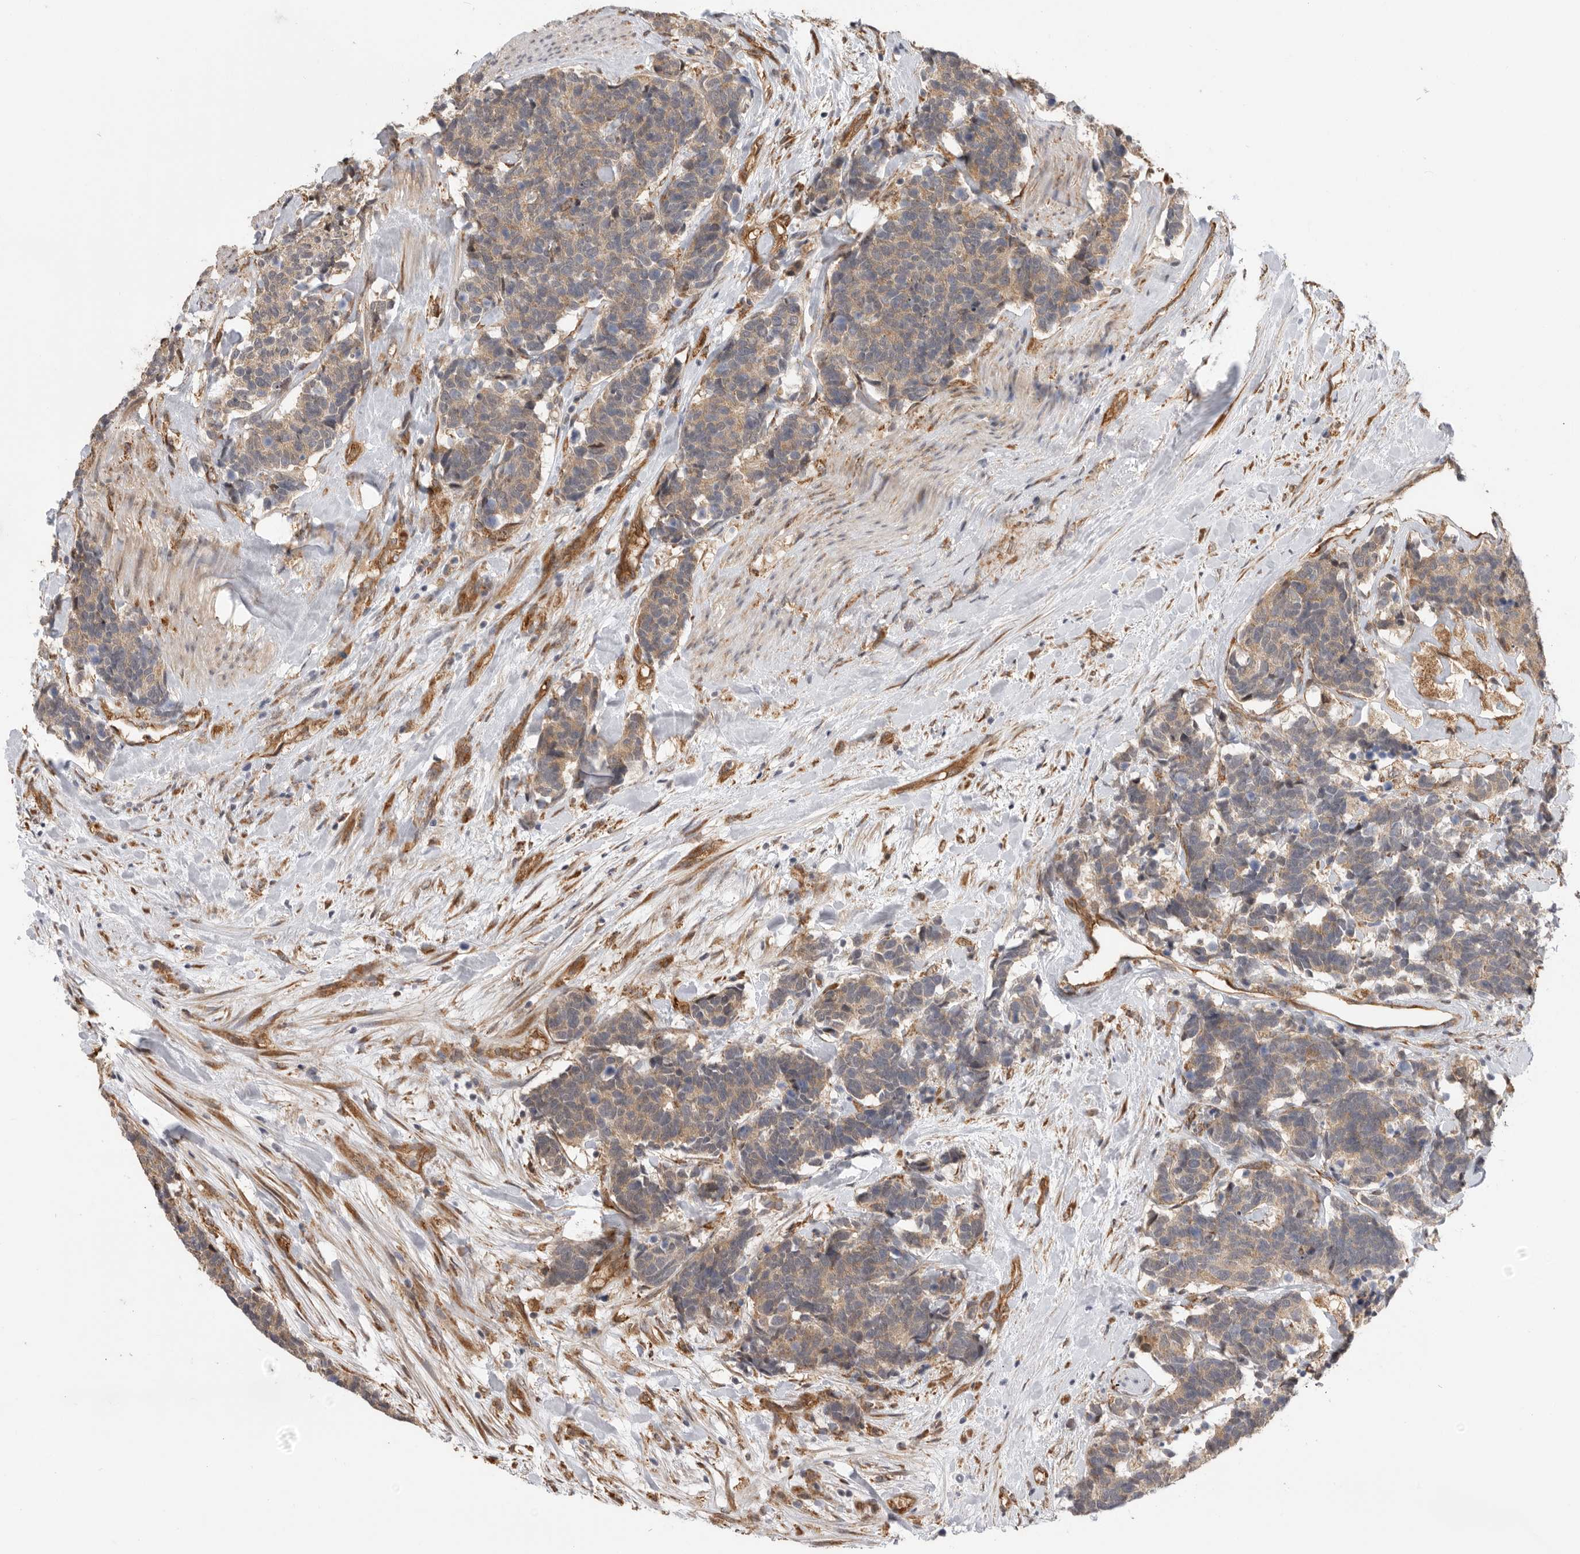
{"staining": {"intensity": "moderate", "quantity": ">75%", "location": "cytoplasmic/membranous"}, "tissue": "carcinoid", "cell_type": "Tumor cells", "image_type": "cancer", "snomed": [{"axis": "morphology", "description": "Carcinoma, NOS"}, {"axis": "morphology", "description": "Carcinoid, malignant, NOS"}, {"axis": "topography", "description": "Urinary bladder"}], "caption": "Human carcinoid stained with a protein marker displays moderate staining in tumor cells.", "gene": "CDC42BPB", "patient": {"sex": "male", "age": 57}}